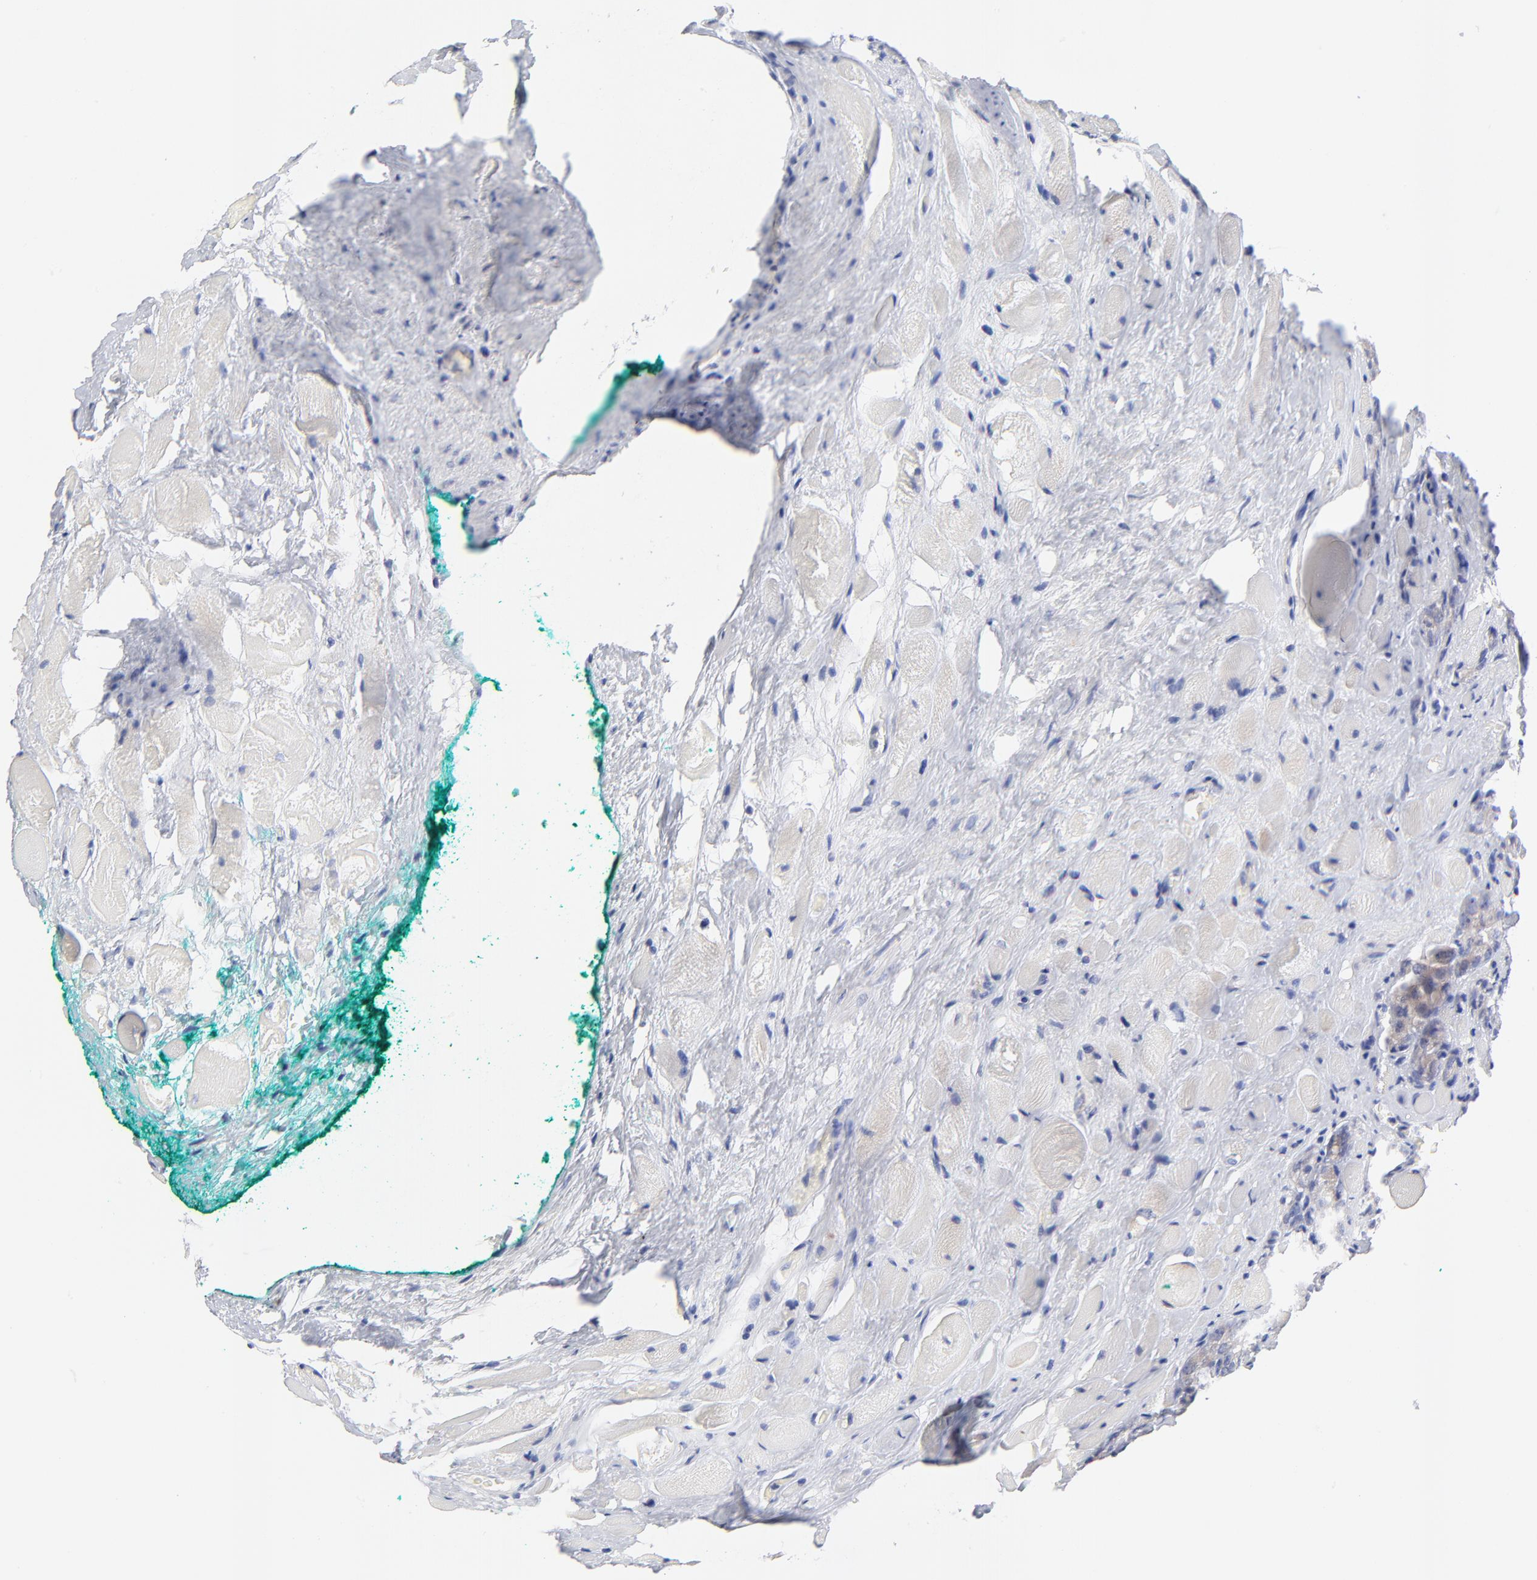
{"staining": {"intensity": "negative", "quantity": "none", "location": "none"}, "tissue": "prostate cancer", "cell_type": "Tumor cells", "image_type": "cancer", "snomed": [{"axis": "morphology", "description": "Adenocarcinoma, Medium grade"}, {"axis": "topography", "description": "Prostate"}], "caption": "The immunohistochemistry (IHC) photomicrograph has no significant staining in tumor cells of prostate cancer (adenocarcinoma (medium-grade)) tissue.", "gene": "FBXO10", "patient": {"sex": "male", "age": 60}}